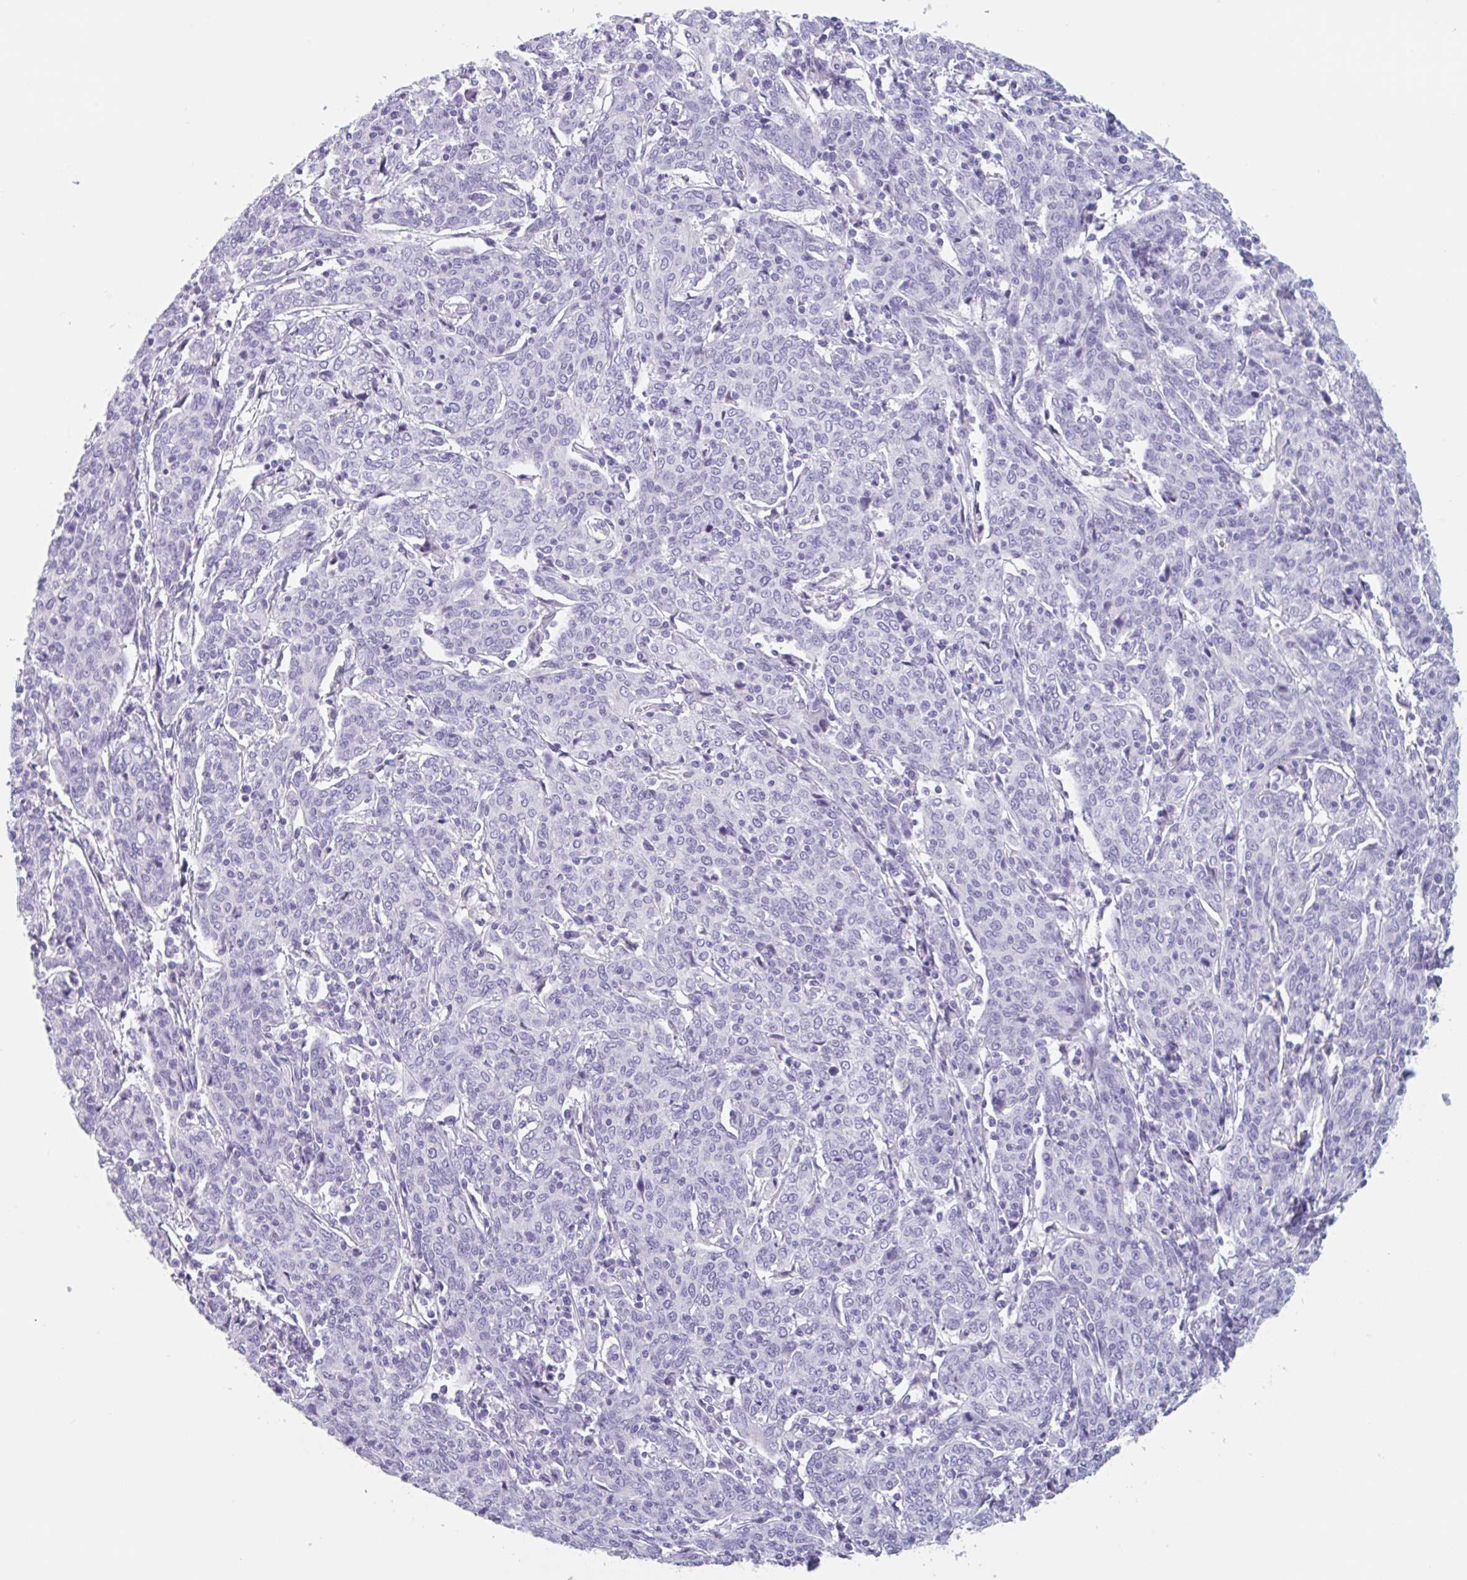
{"staining": {"intensity": "negative", "quantity": "none", "location": "none"}, "tissue": "cervical cancer", "cell_type": "Tumor cells", "image_type": "cancer", "snomed": [{"axis": "morphology", "description": "Squamous cell carcinoma, NOS"}, {"axis": "topography", "description": "Cervix"}], "caption": "An immunohistochemistry (IHC) image of squamous cell carcinoma (cervical) is shown. There is no staining in tumor cells of squamous cell carcinoma (cervical).", "gene": "EMC4", "patient": {"sex": "female", "age": 67}}